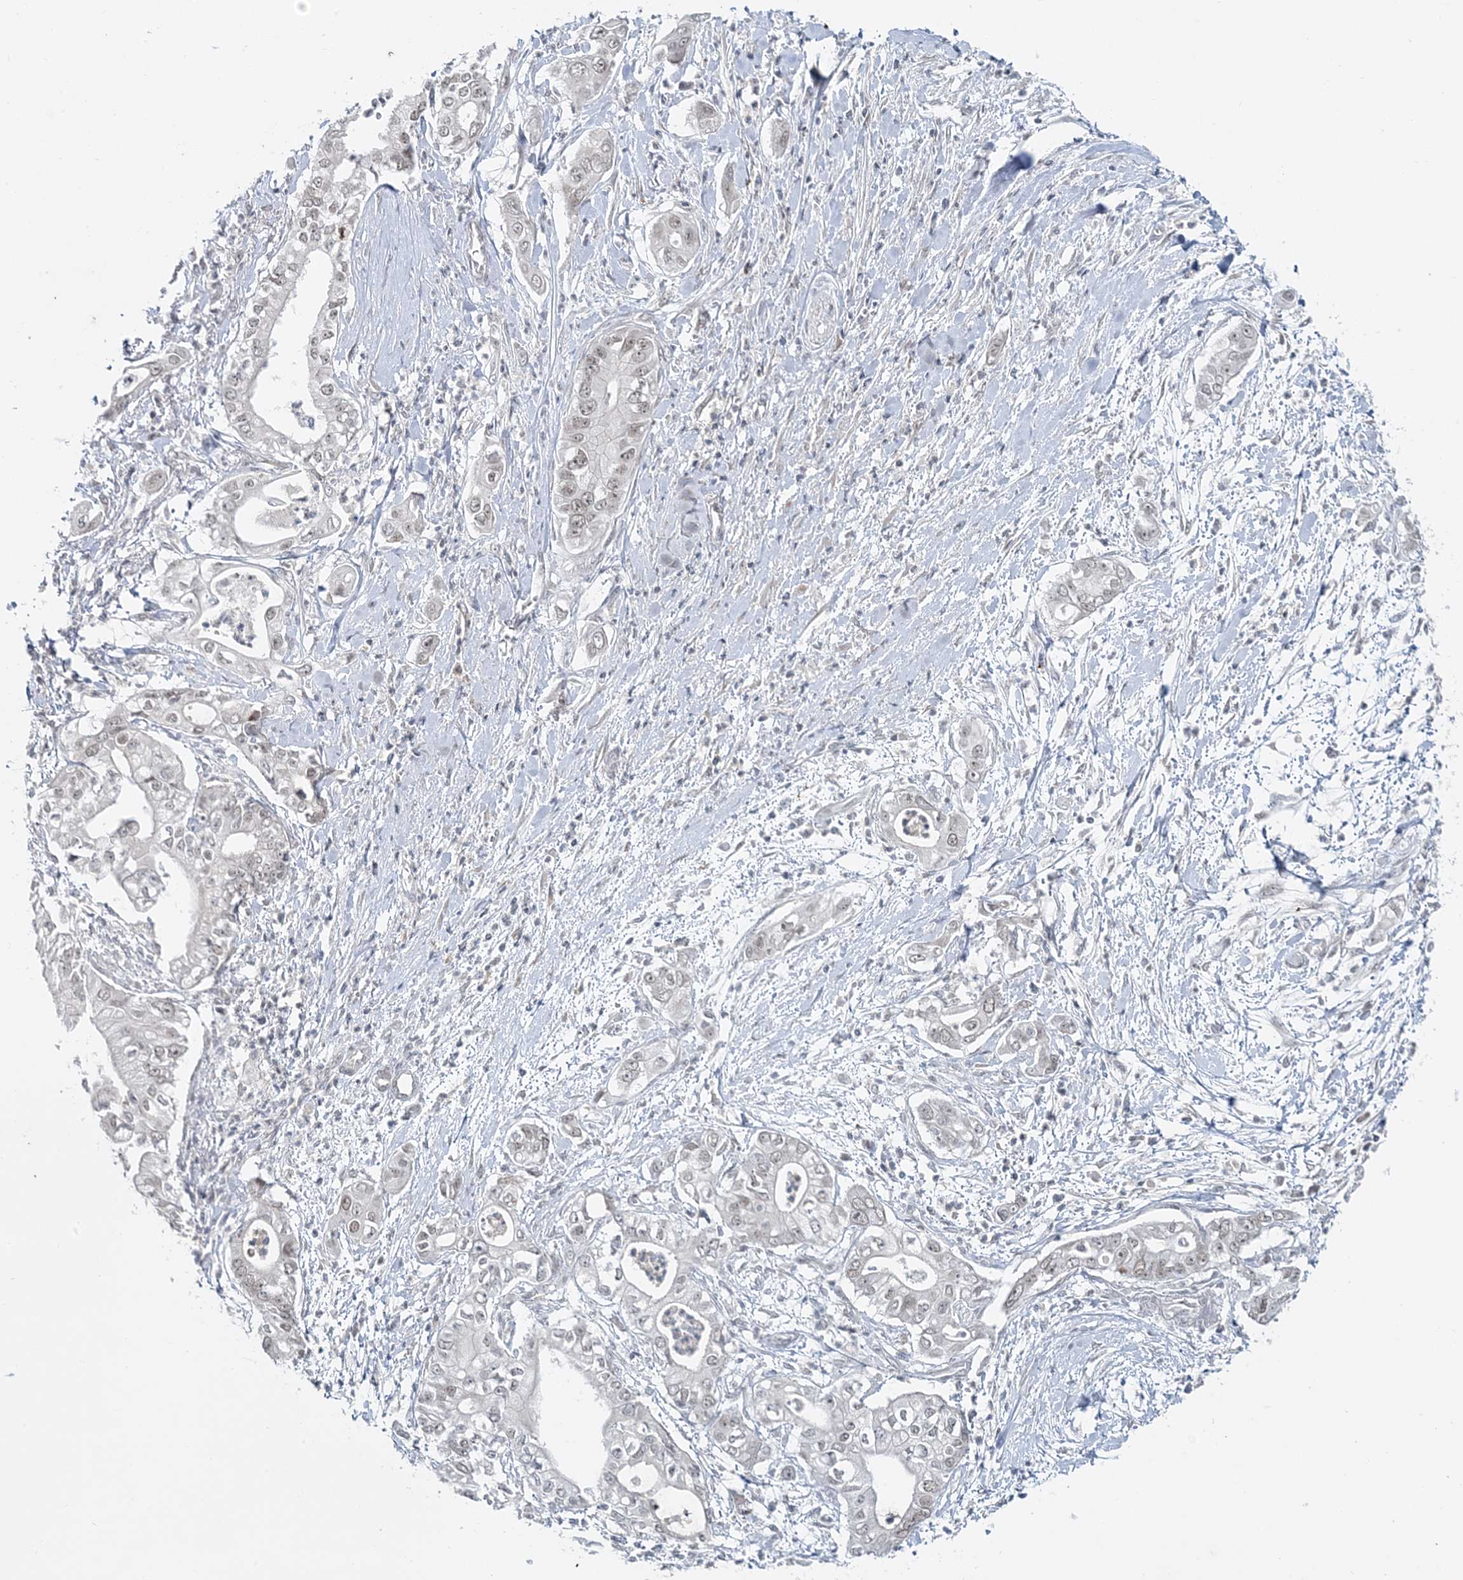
{"staining": {"intensity": "weak", "quantity": "<25%", "location": "nuclear"}, "tissue": "pancreatic cancer", "cell_type": "Tumor cells", "image_type": "cancer", "snomed": [{"axis": "morphology", "description": "Adenocarcinoma, NOS"}, {"axis": "topography", "description": "Pancreas"}], "caption": "Immunohistochemistry (IHC) histopathology image of pancreatic cancer stained for a protein (brown), which demonstrates no expression in tumor cells. (Brightfield microscopy of DAB (3,3'-diaminobenzidine) IHC at high magnification).", "gene": "LEXM", "patient": {"sex": "female", "age": 78}}